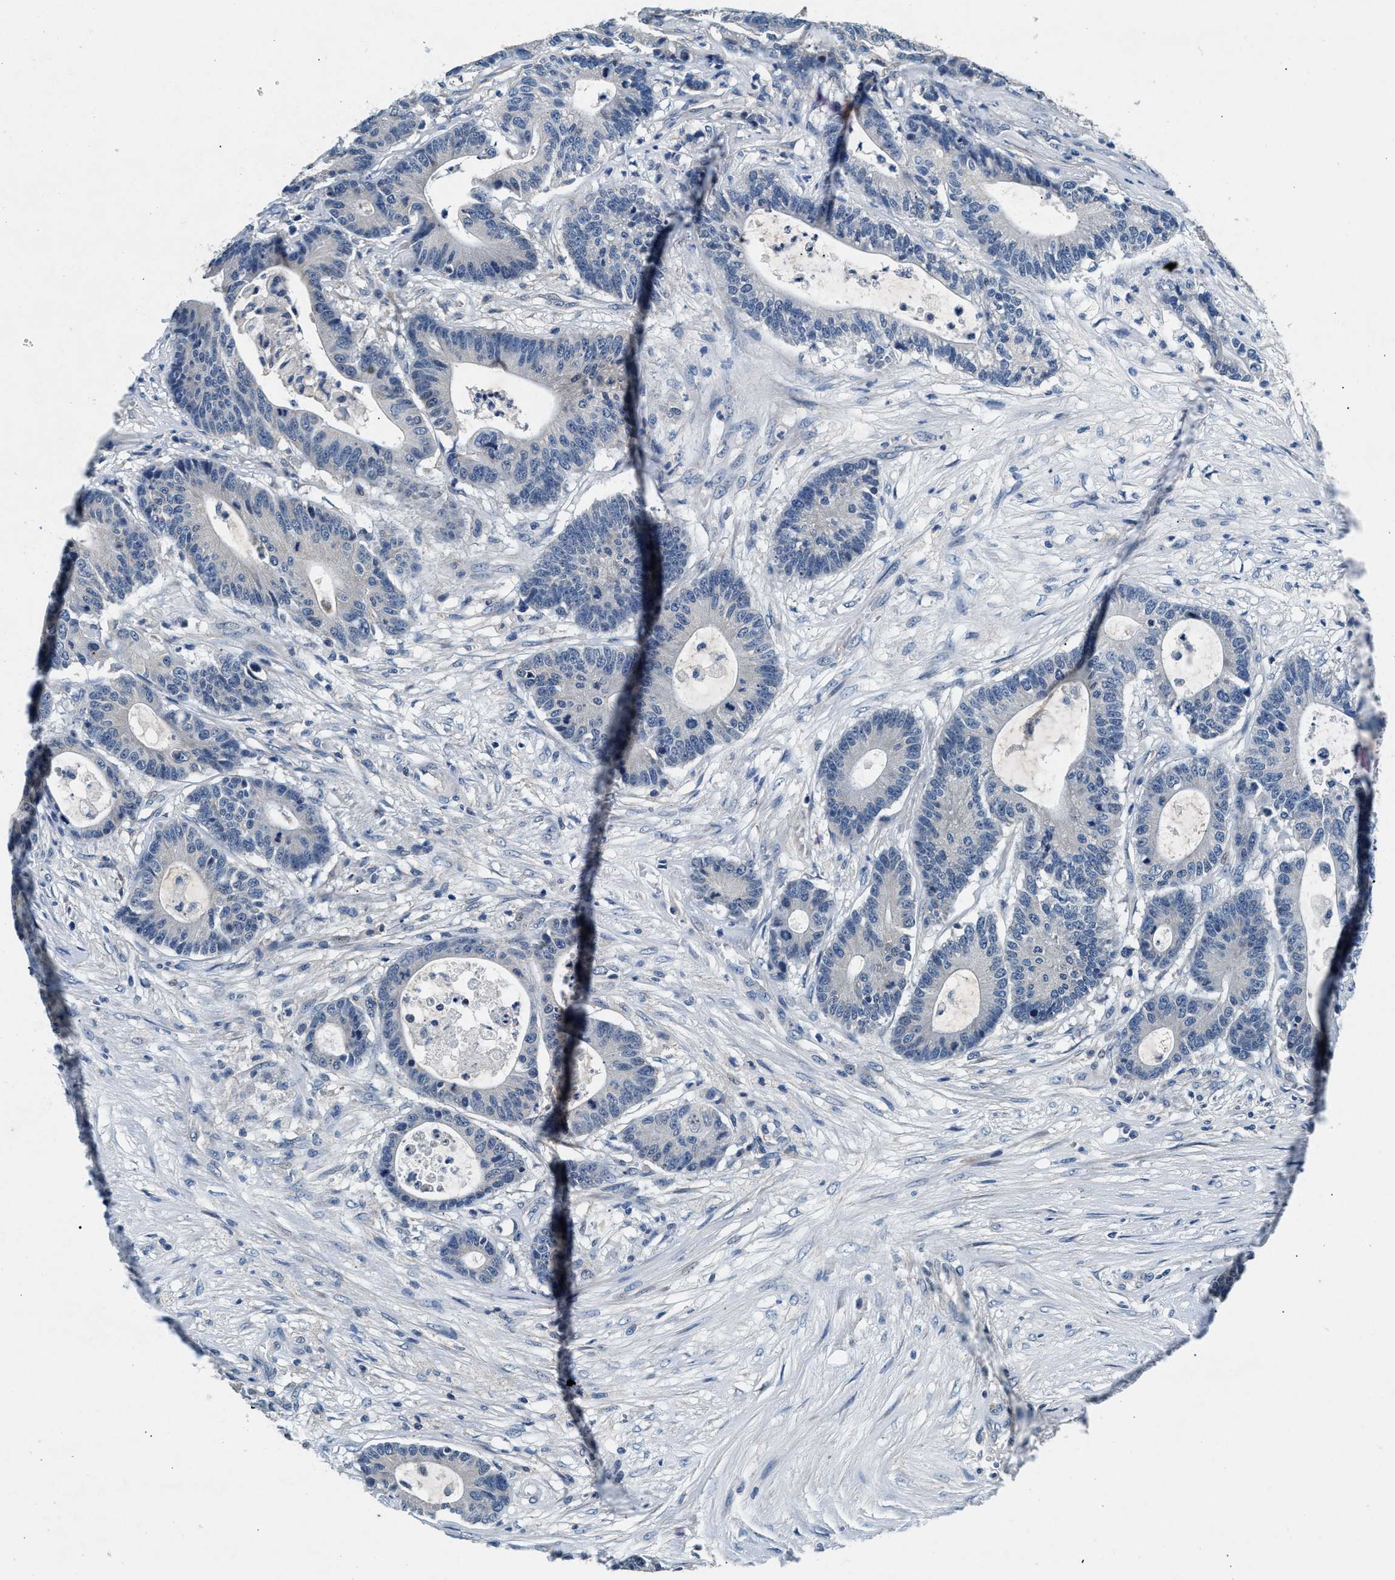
{"staining": {"intensity": "negative", "quantity": "none", "location": "none"}, "tissue": "colorectal cancer", "cell_type": "Tumor cells", "image_type": "cancer", "snomed": [{"axis": "morphology", "description": "Adenocarcinoma, NOS"}, {"axis": "topography", "description": "Colon"}], "caption": "There is no significant positivity in tumor cells of colorectal cancer (adenocarcinoma). Nuclei are stained in blue.", "gene": "DENND6B", "patient": {"sex": "female", "age": 84}}